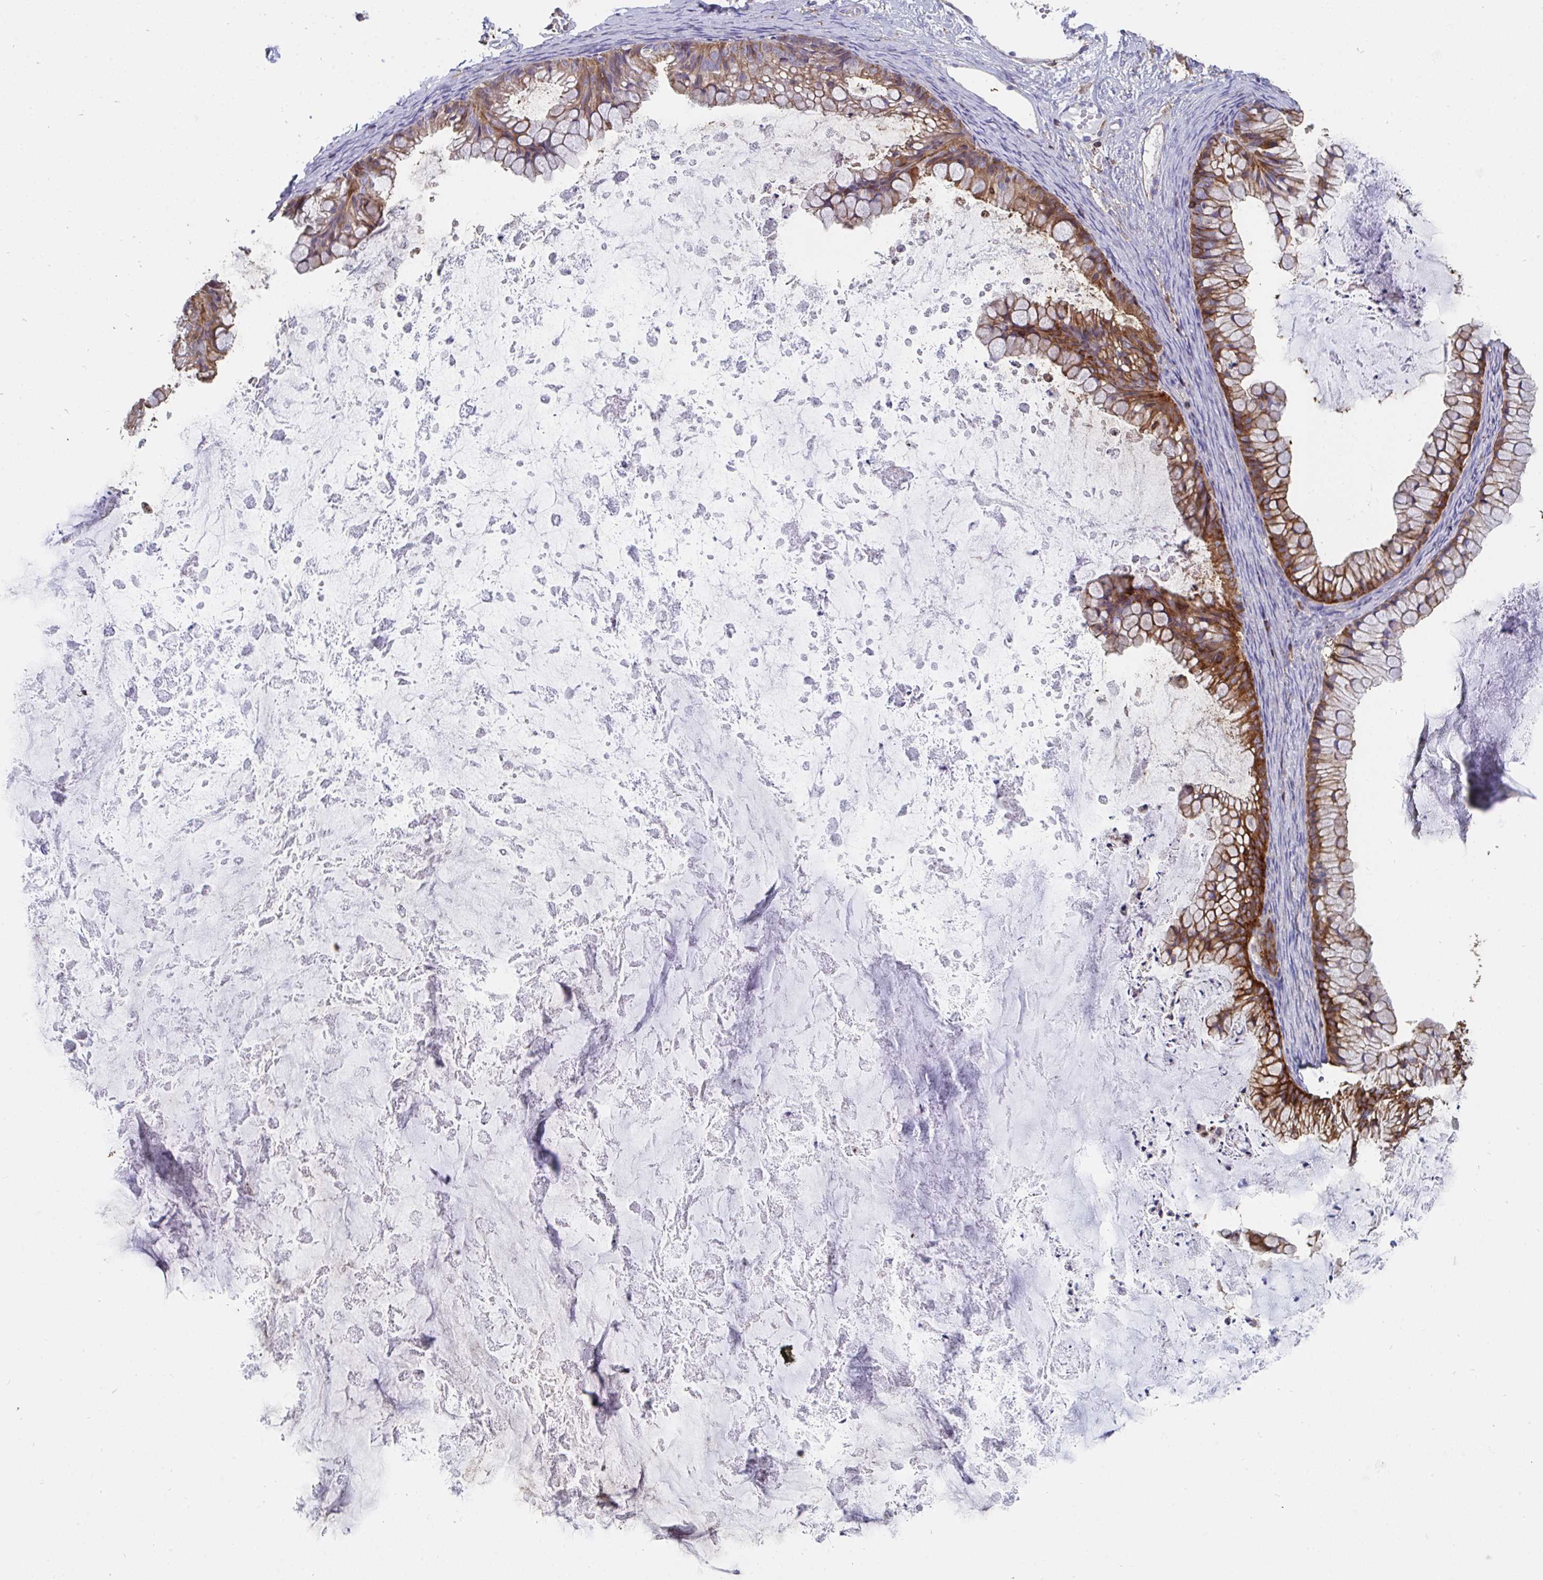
{"staining": {"intensity": "strong", "quantity": ">75%", "location": "cytoplasmic/membranous"}, "tissue": "ovarian cancer", "cell_type": "Tumor cells", "image_type": "cancer", "snomed": [{"axis": "morphology", "description": "Cystadenocarcinoma, mucinous, NOS"}, {"axis": "topography", "description": "Ovary"}], "caption": "Ovarian cancer (mucinous cystadenocarcinoma) stained with DAB IHC demonstrates high levels of strong cytoplasmic/membranous staining in about >75% of tumor cells. (Brightfield microscopy of DAB IHC at high magnification).", "gene": "CFL1", "patient": {"sex": "female", "age": 35}}